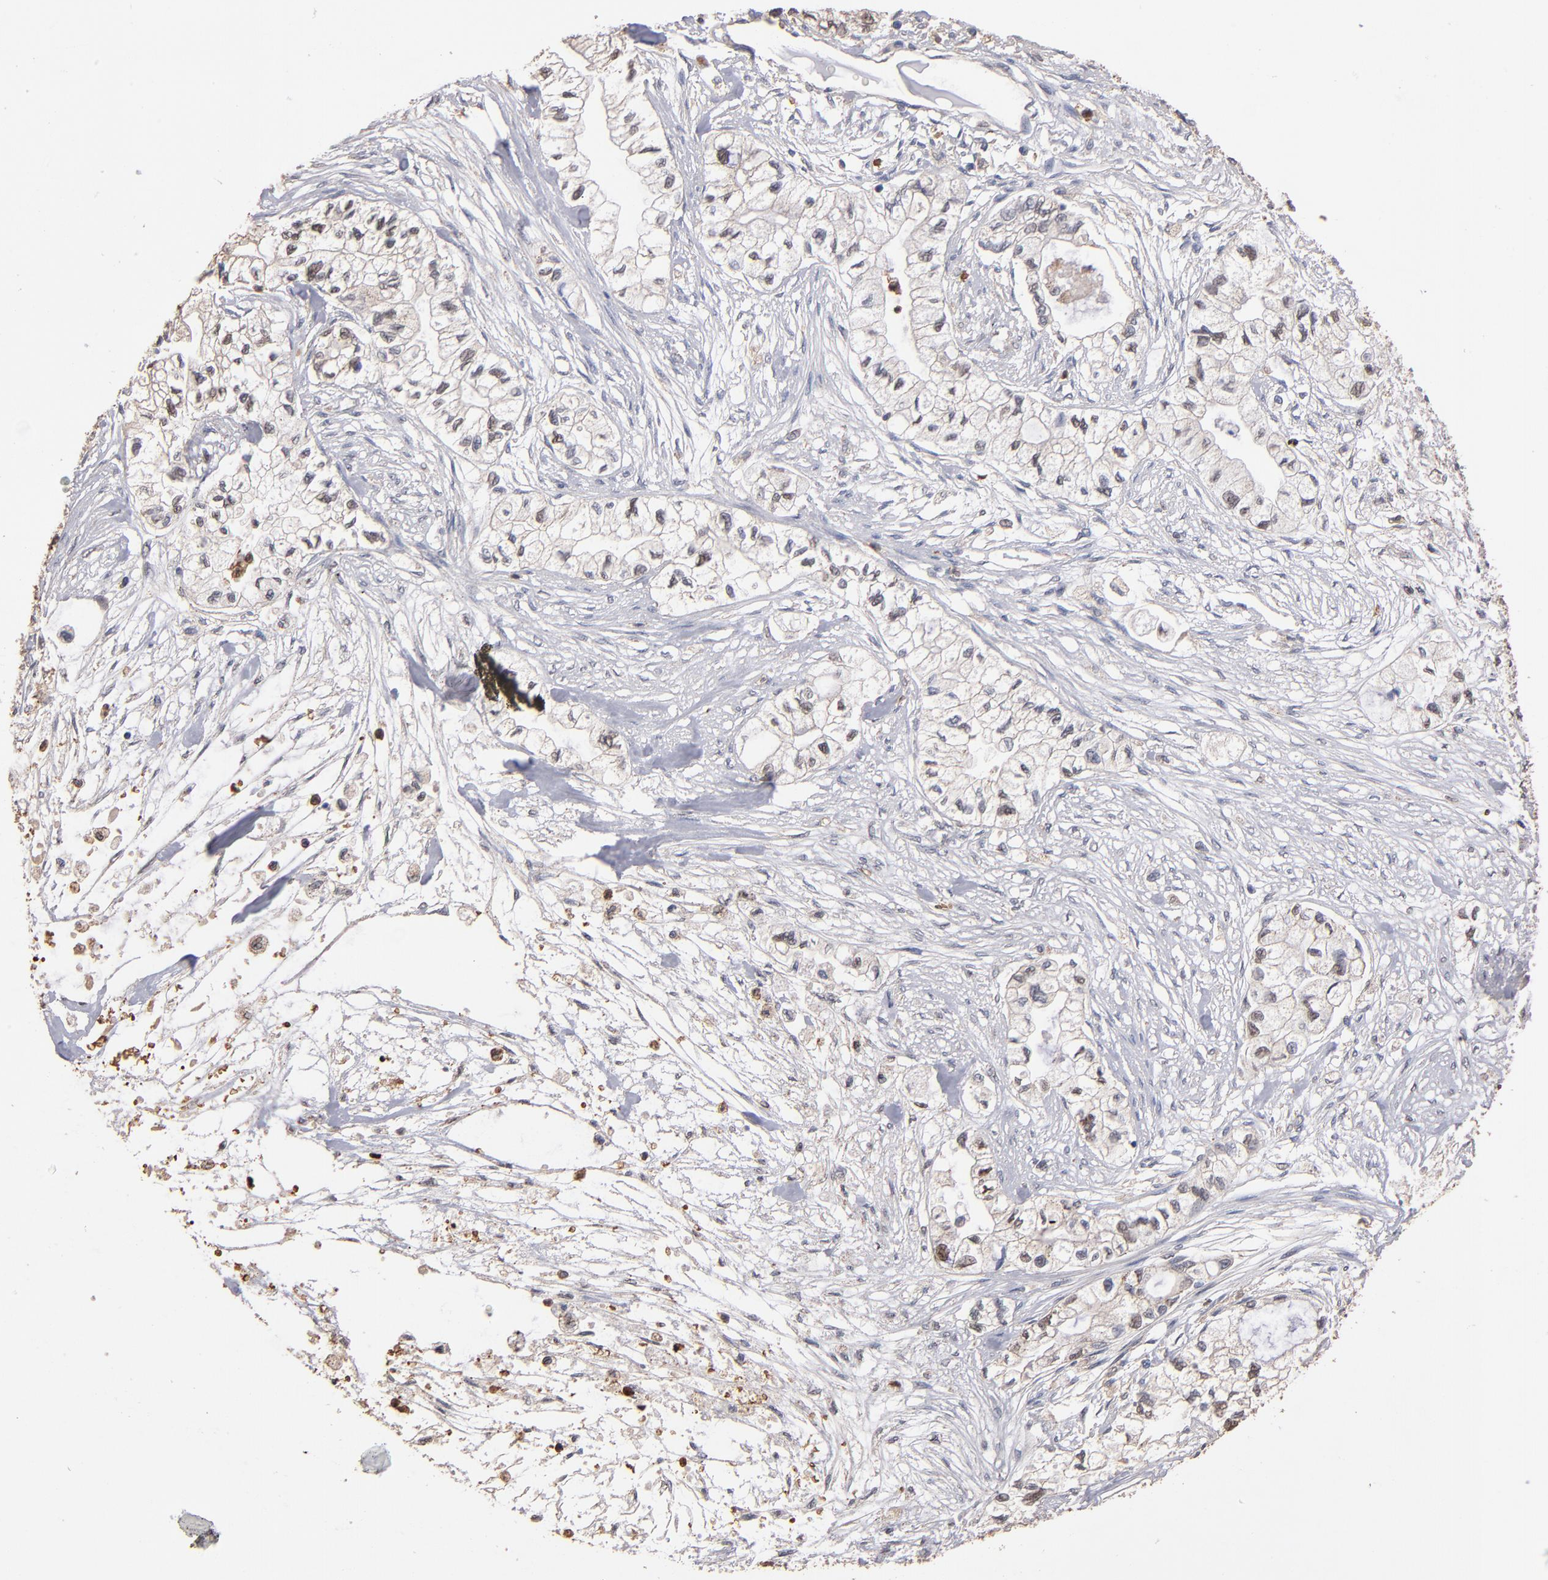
{"staining": {"intensity": "weak", "quantity": "25%-75%", "location": "cytoplasmic/membranous,nuclear"}, "tissue": "pancreatic cancer", "cell_type": "Tumor cells", "image_type": "cancer", "snomed": [{"axis": "morphology", "description": "Adenocarcinoma, NOS"}, {"axis": "topography", "description": "Pancreas"}], "caption": "Immunohistochemical staining of pancreatic adenocarcinoma demonstrates weak cytoplasmic/membranous and nuclear protein expression in about 25%-75% of tumor cells.", "gene": "RO60", "patient": {"sex": "male", "age": 79}}